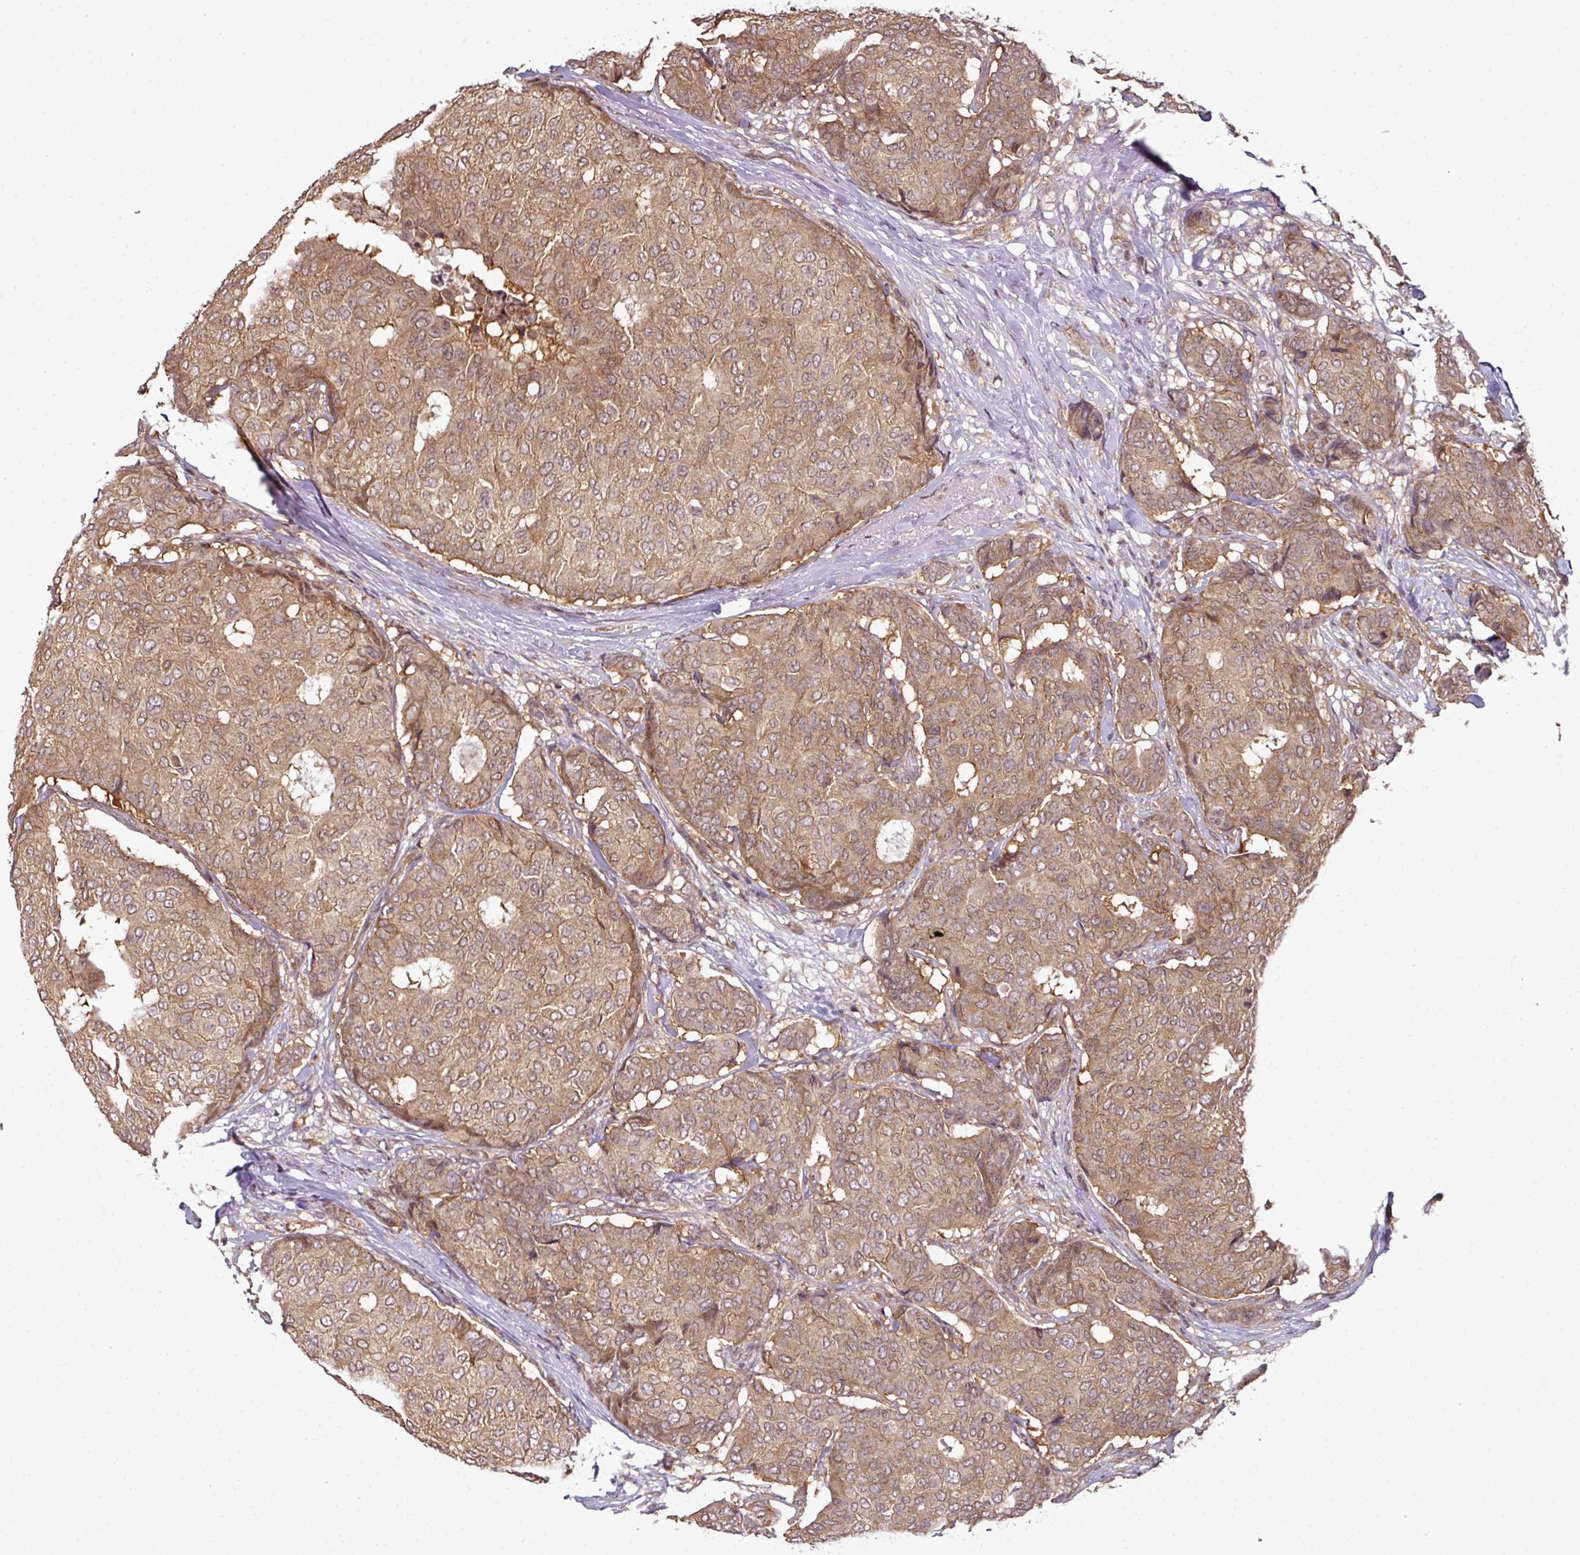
{"staining": {"intensity": "moderate", "quantity": ">75%", "location": "cytoplasmic/membranous"}, "tissue": "breast cancer", "cell_type": "Tumor cells", "image_type": "cancer", "snomed": [{"axis": "morphology", "description": "Duct carcinoma"}, {"axis": "topography", "description": "Breast"}], "caption": "A brown stain labels moderate cytoplasmic/membranous staining of a protein in infiltrating ductal carcinoma (breast) tumor cells. (DAB (3,3'-diaminobenzidine) IHC with brightfield microscopy, high magnification).", "gene": "ANKRD18A", "patient": {"sex": "female", "age": 75}}